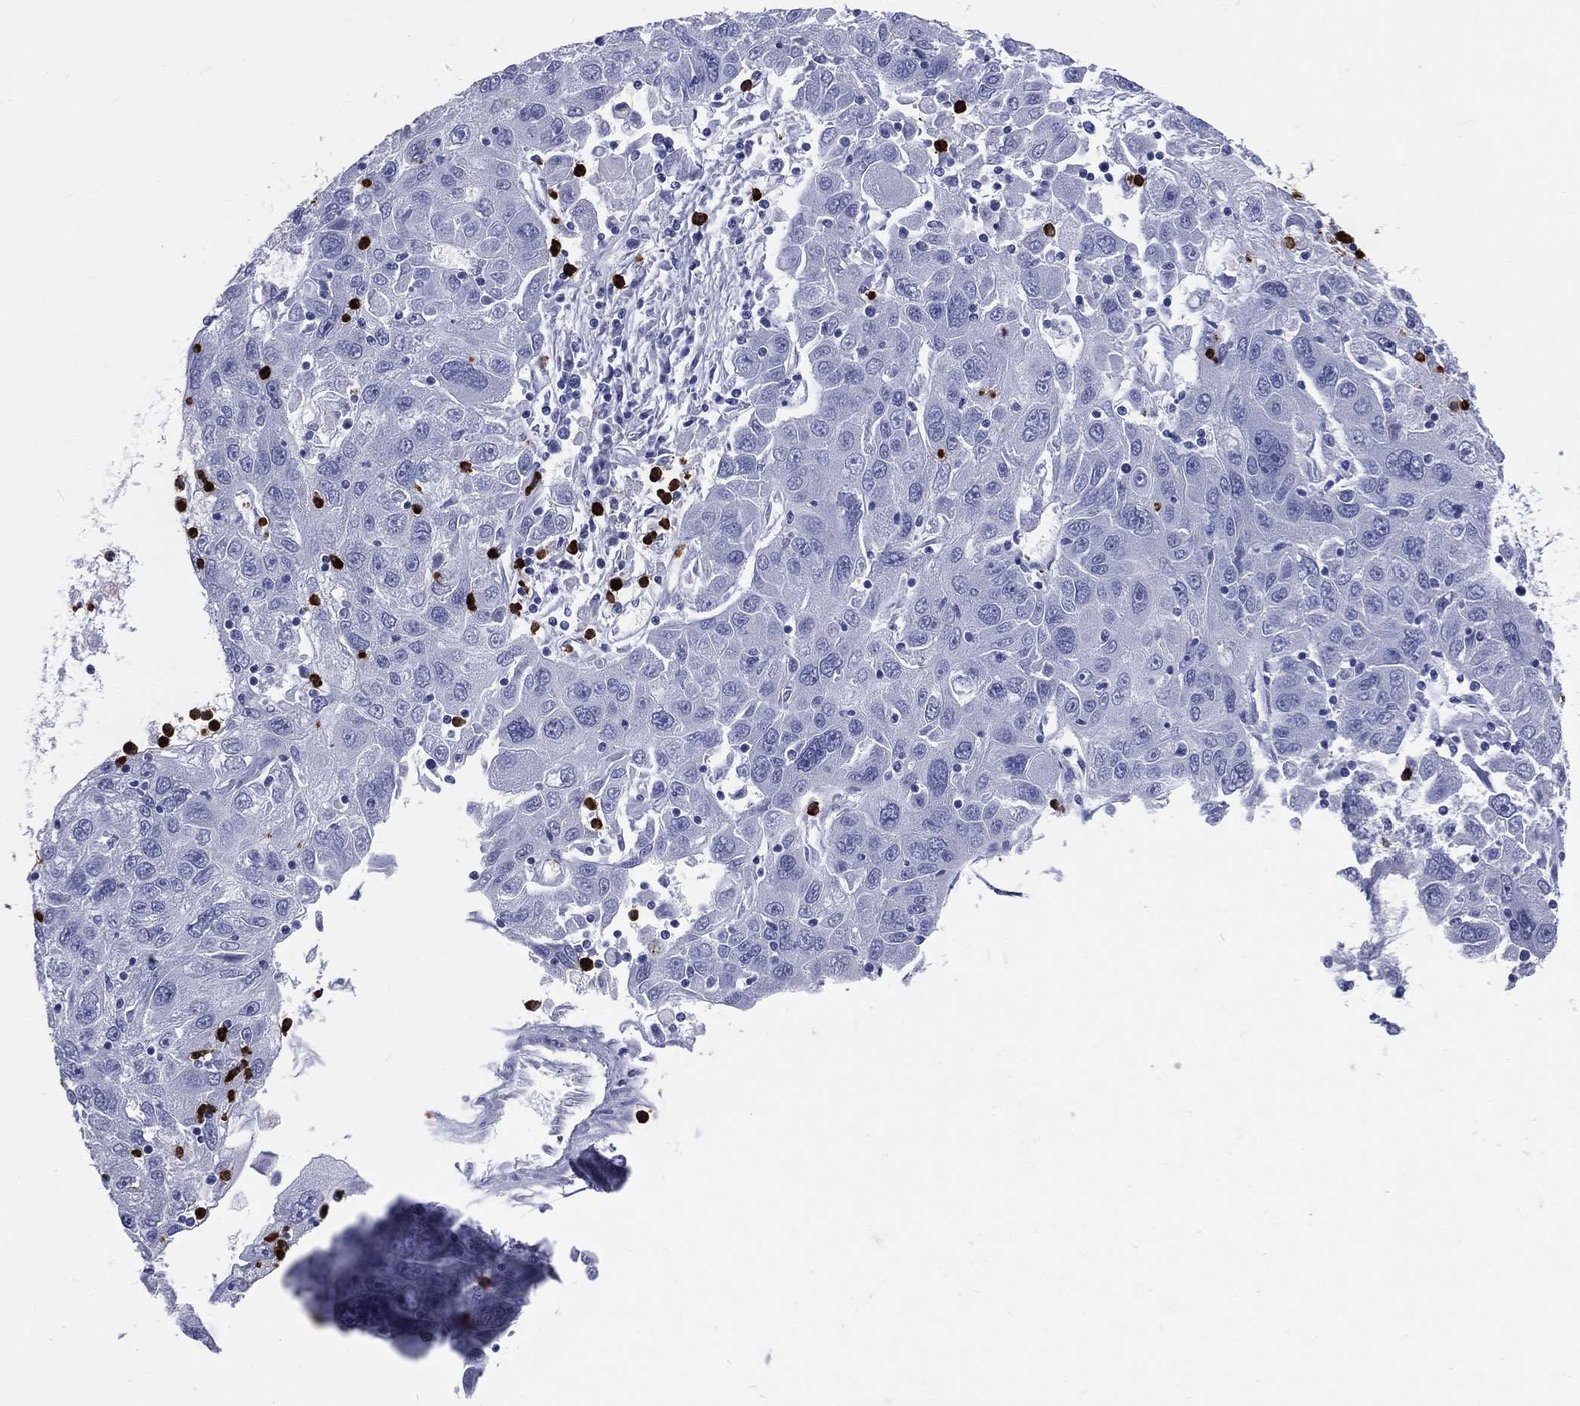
{"staining": {"intensity": "negative", "quantity": "none", "location": "none"}, "tissue": "stomach cancer", "cell_type": "Tumor cells", "image_type": "cancer", "snomed": [{"axis": "morphology", "description": "Adenocarcinoma, NOS"}, {"axis": "topography", "description": "Stomach"}], "caption": "A high-resolution photomicrograph shows immunohistochemistry (IHC) staining of stomach cancer (adenocarcinoma), which displays no significant staining in tumor cells.", "gene": "PGLYRP1", "patient": {"sex": "male", "age": 56}}